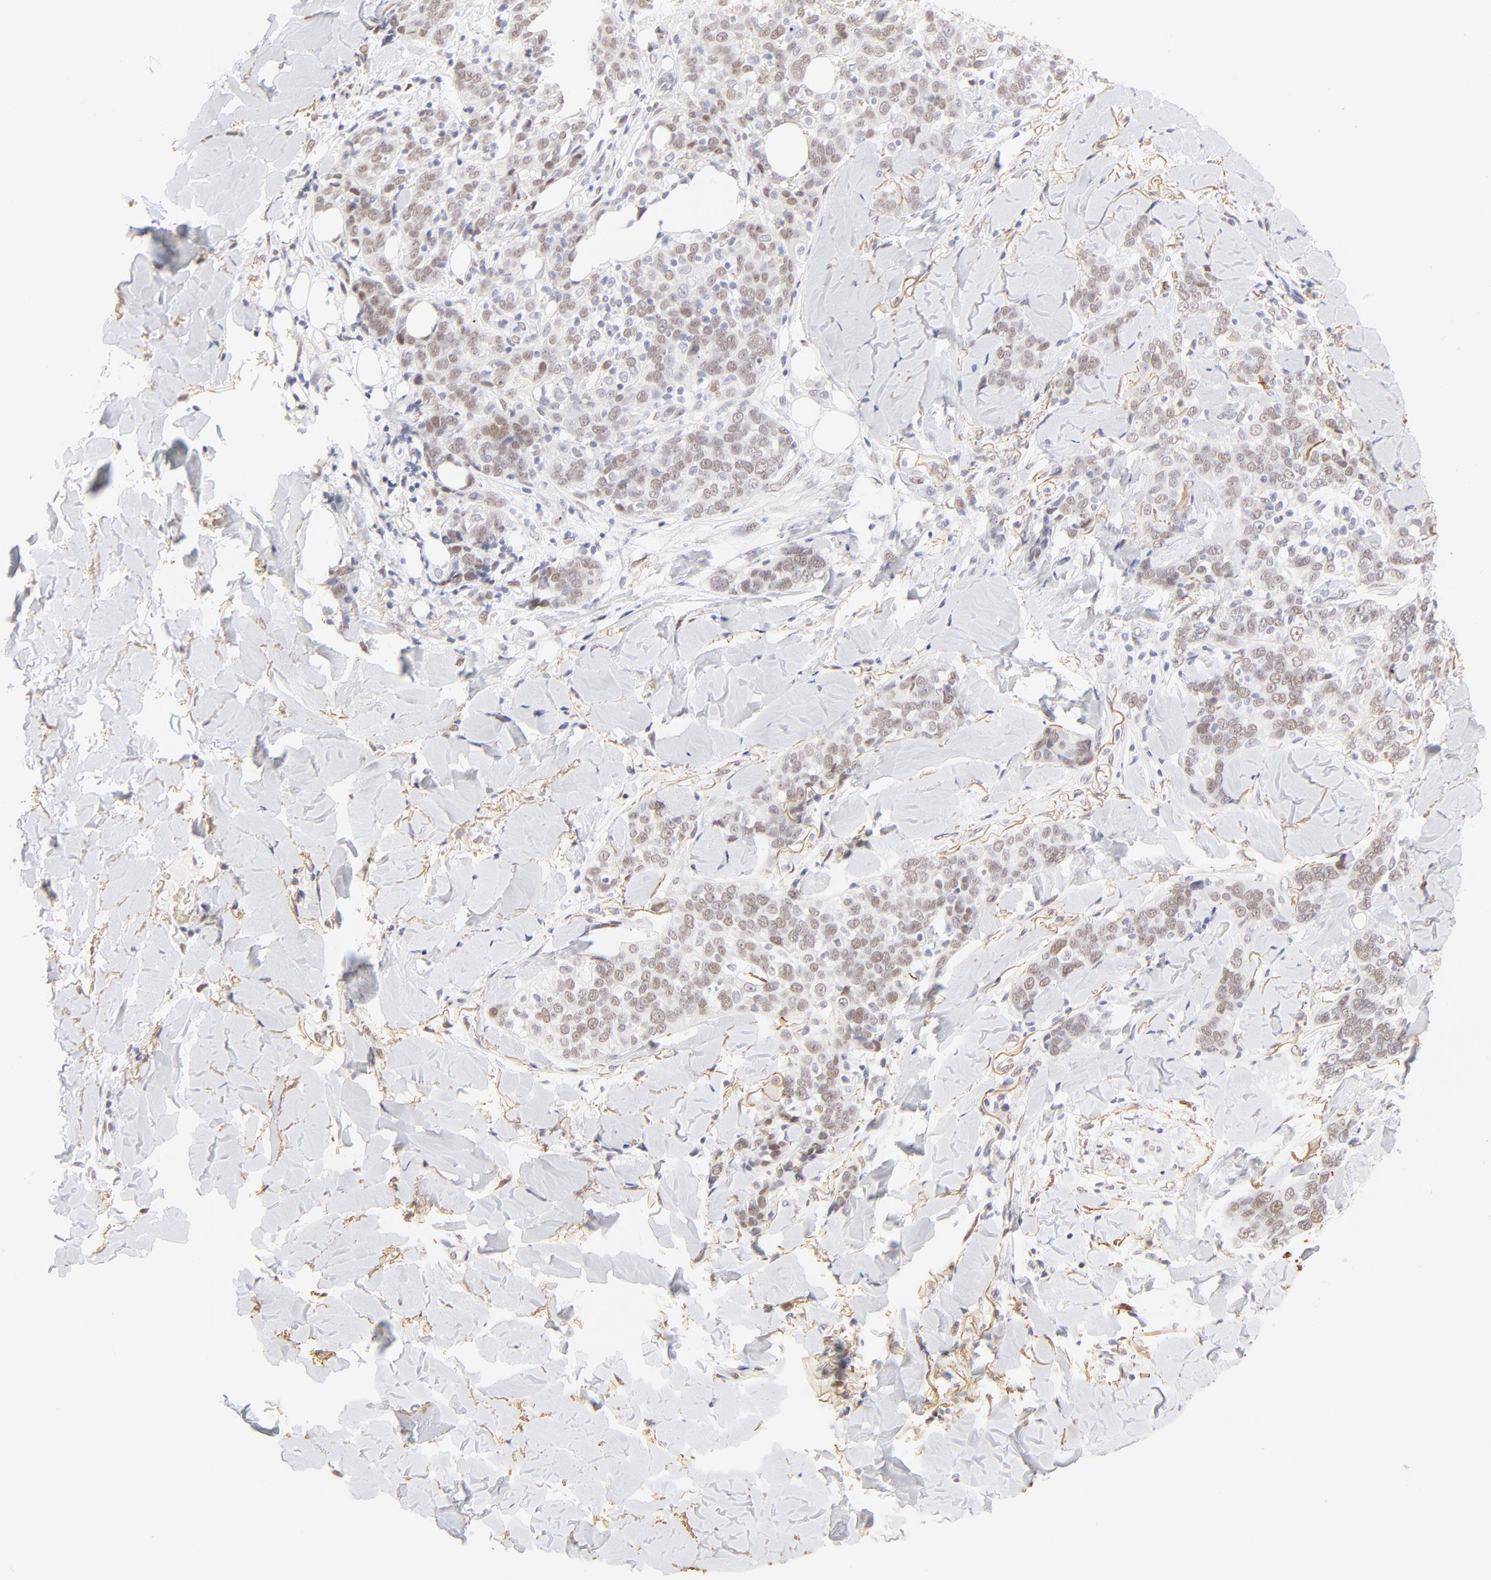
{"staining": {"intensity": "weak", "quantity": "25%-75%", "location": "nuclear"}, "tissue": "skin cancer", "cell_type": "Tumor cells", "image_type": "cancer", "snomed": [{"axis": "morphology", "description": "Normal tissue, NOS"}, {"axis": "morphology", "description": "Squamous cell carcinoma, NOS"}, {"axis": "topography", "description": "Skin"}], "caption": "Squamous cell carcinoma (skin) was stained to show a protein in brown. There is low levels of weak nuclear expression in approximately 25%-75% of tumor cells. The staining is performed using DAB (3,3'-diaminobenzidine) brown chromogen to label protein expression. The nuclei are counter-stained blue using hematoxylin.", "gene": "PBX1", "patient": {"sex": "female", "age": 83}}